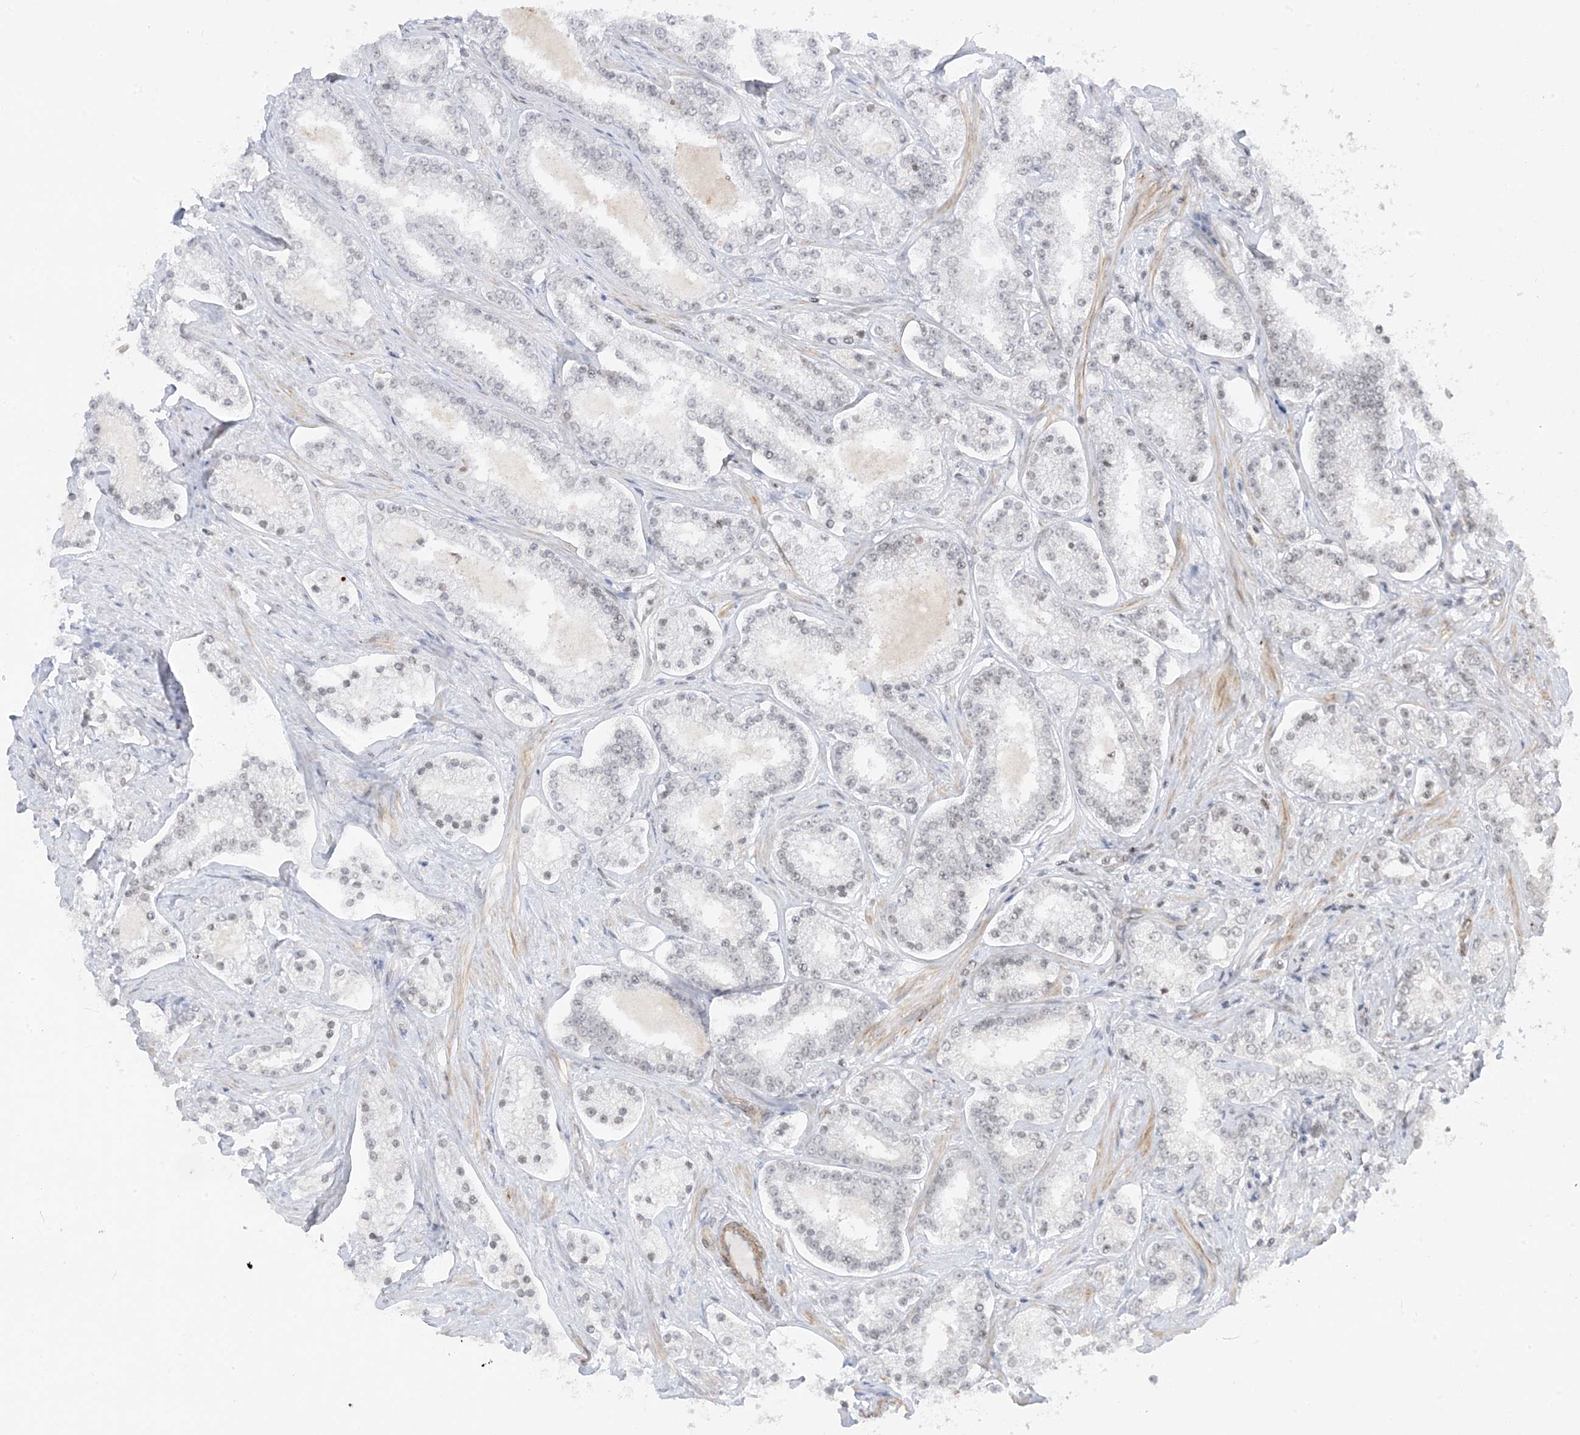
{"staining": {"intensity": "negative", "quantity": "none", "location": "none"}, "tissue": "prostate cancer", "cell_type": "Tumor cells", "image_type": "cancer", "snomed": [{"axis": "morphology", "description": "Normal tissue, NOS"}, {"axis": "morphology", "description": "Adenocarcinoma, High grade"}, {"axis": "topography", "description": "Prostate"}], "caption": "Tumor cells show no significant staining in prostate cancer.", "gene": "METAP1D", "patient": {"sex": "male", "age": 83}}